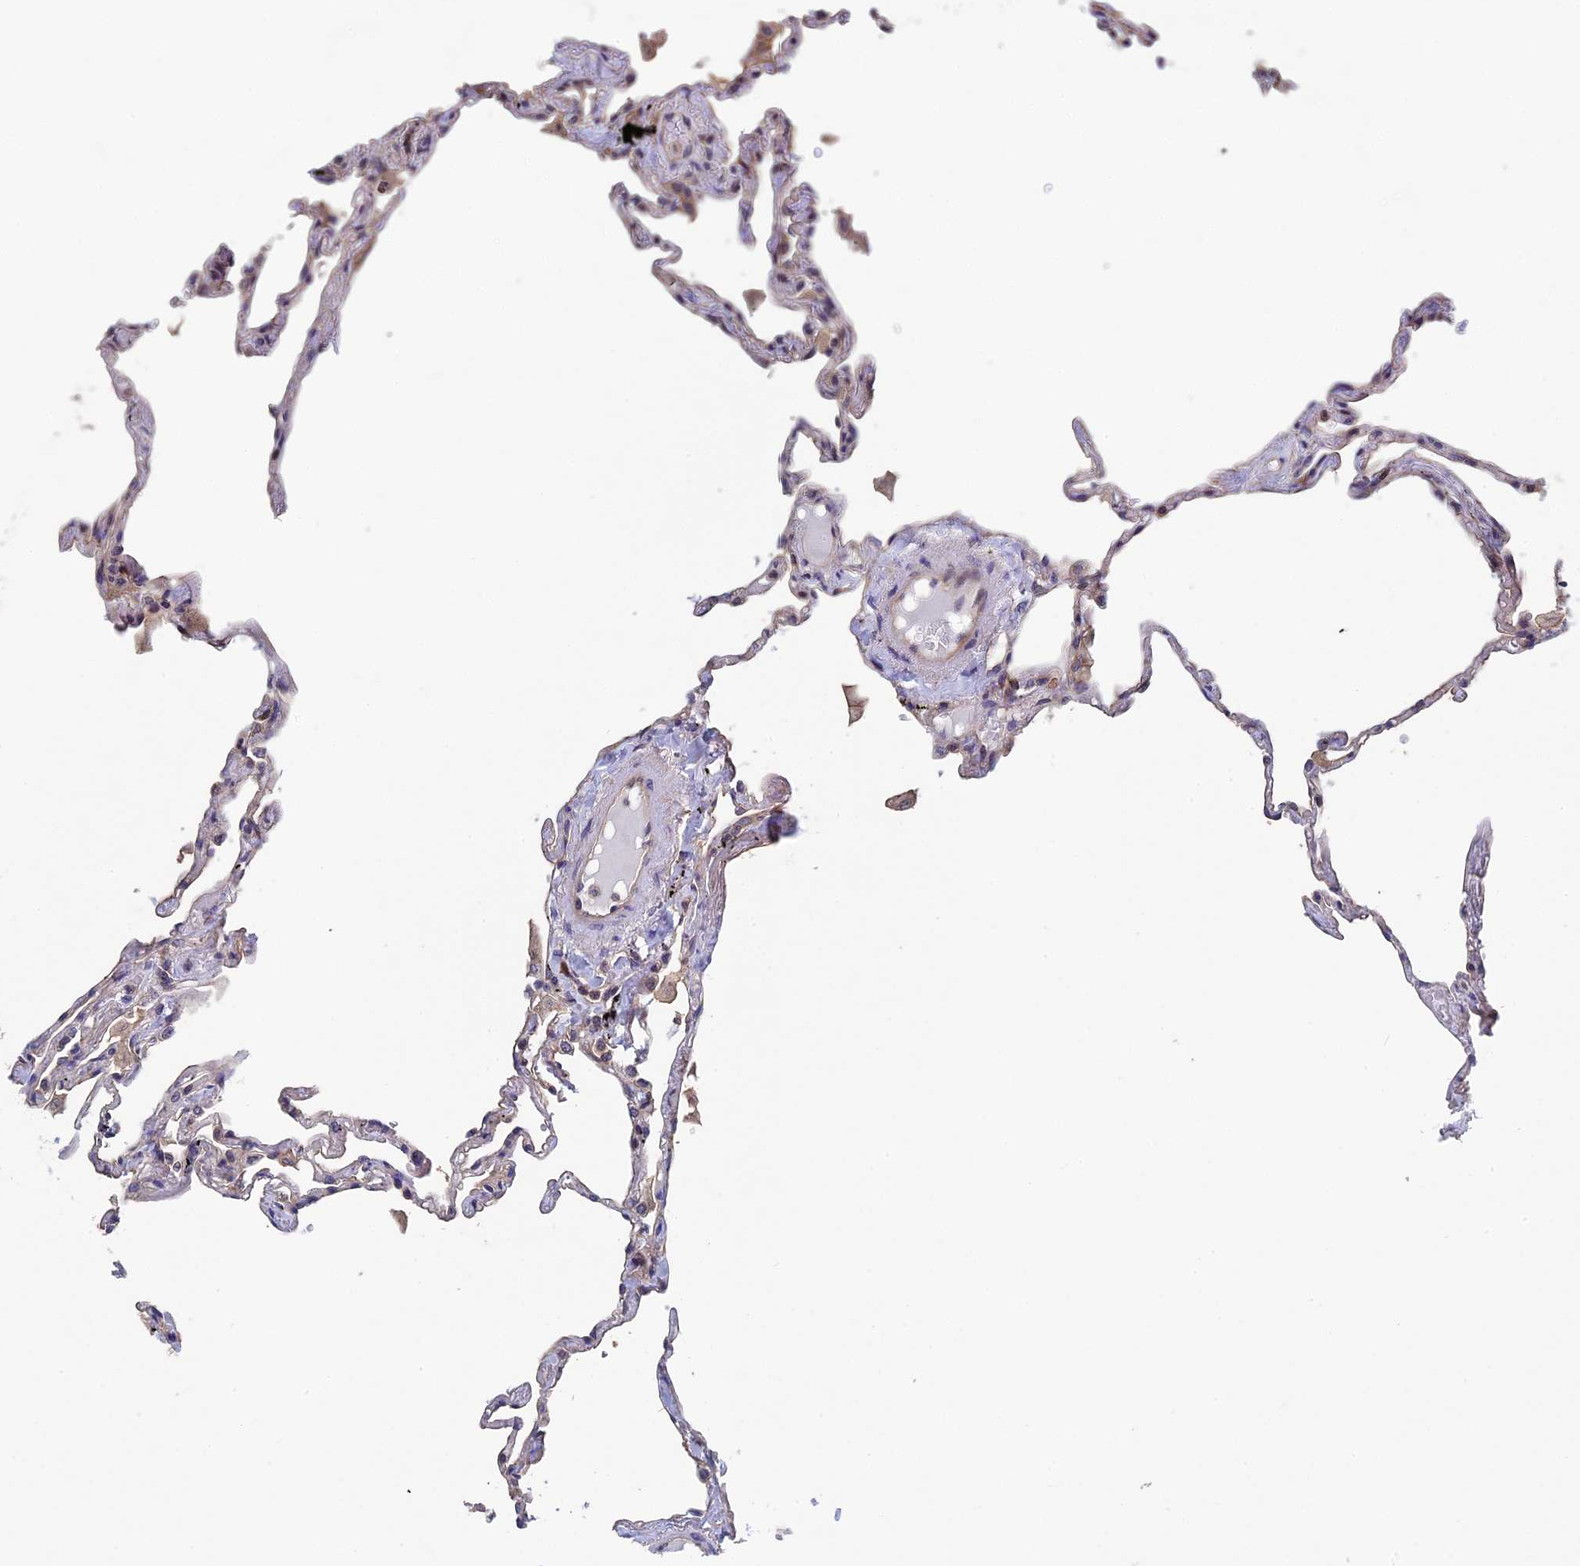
{"staining": {"intensity": "negative", "quantity": "none", "location": "none"}, "tissue": "lung", "cell_type": "Alveolar cells", "image_type": "normal", "snomed": [{"axis": "morphology", "description": "Normal tissue, NOS"}, {"axis": "topography", "description": "Lung"}], "caption": "Image shows no significant protein expression in alveolar cells of benign lung. The staining was performed using DAB to visualize the protein expression in brown, while the nuclei were stained in blue with hematoxylin (Magnification: 20x).", "gene": "LCMT1", "patient": {"sex": "female", "age": 67}}